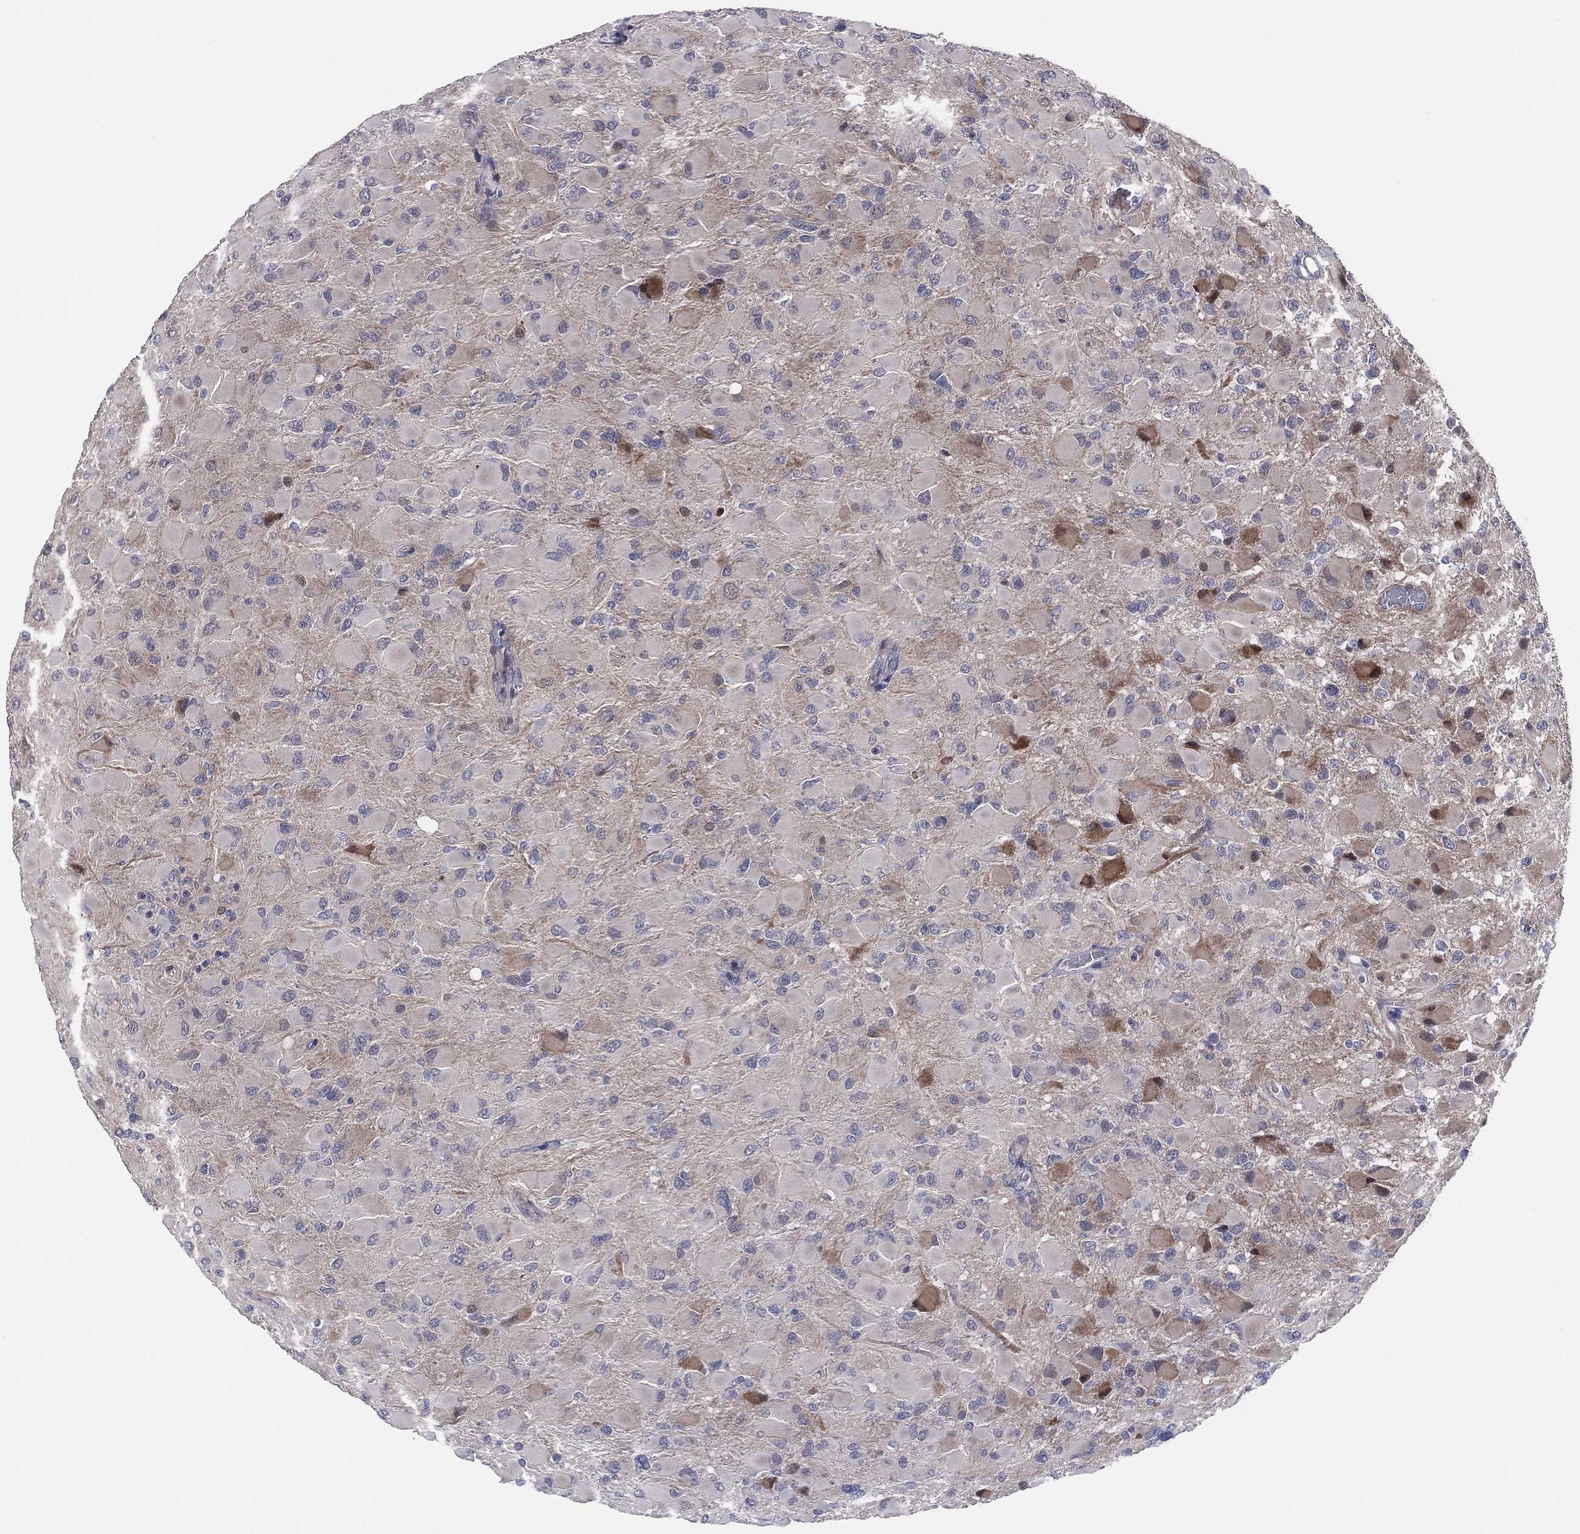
{"staining": {"intensity": "moderate", "quantity": "<25%", "location": "cytoplasmic/membranous"}, "tissue": "glioma", "cell_type": "Tumor cells", "image_type": "cancer", "snomed": [{"axis": "morphology", "description": "Glioma, malignant, High grade"}, {"axis": "topography", "description": "Cerebral cortex"}], "caption": "Human glioma stained with a brown dye reveals moderate cytoplasmic/membranous positive expression in about <25% of tumor cells.", "gene": "UTP14A", "patient": {"sex": "female", "age": 36}}